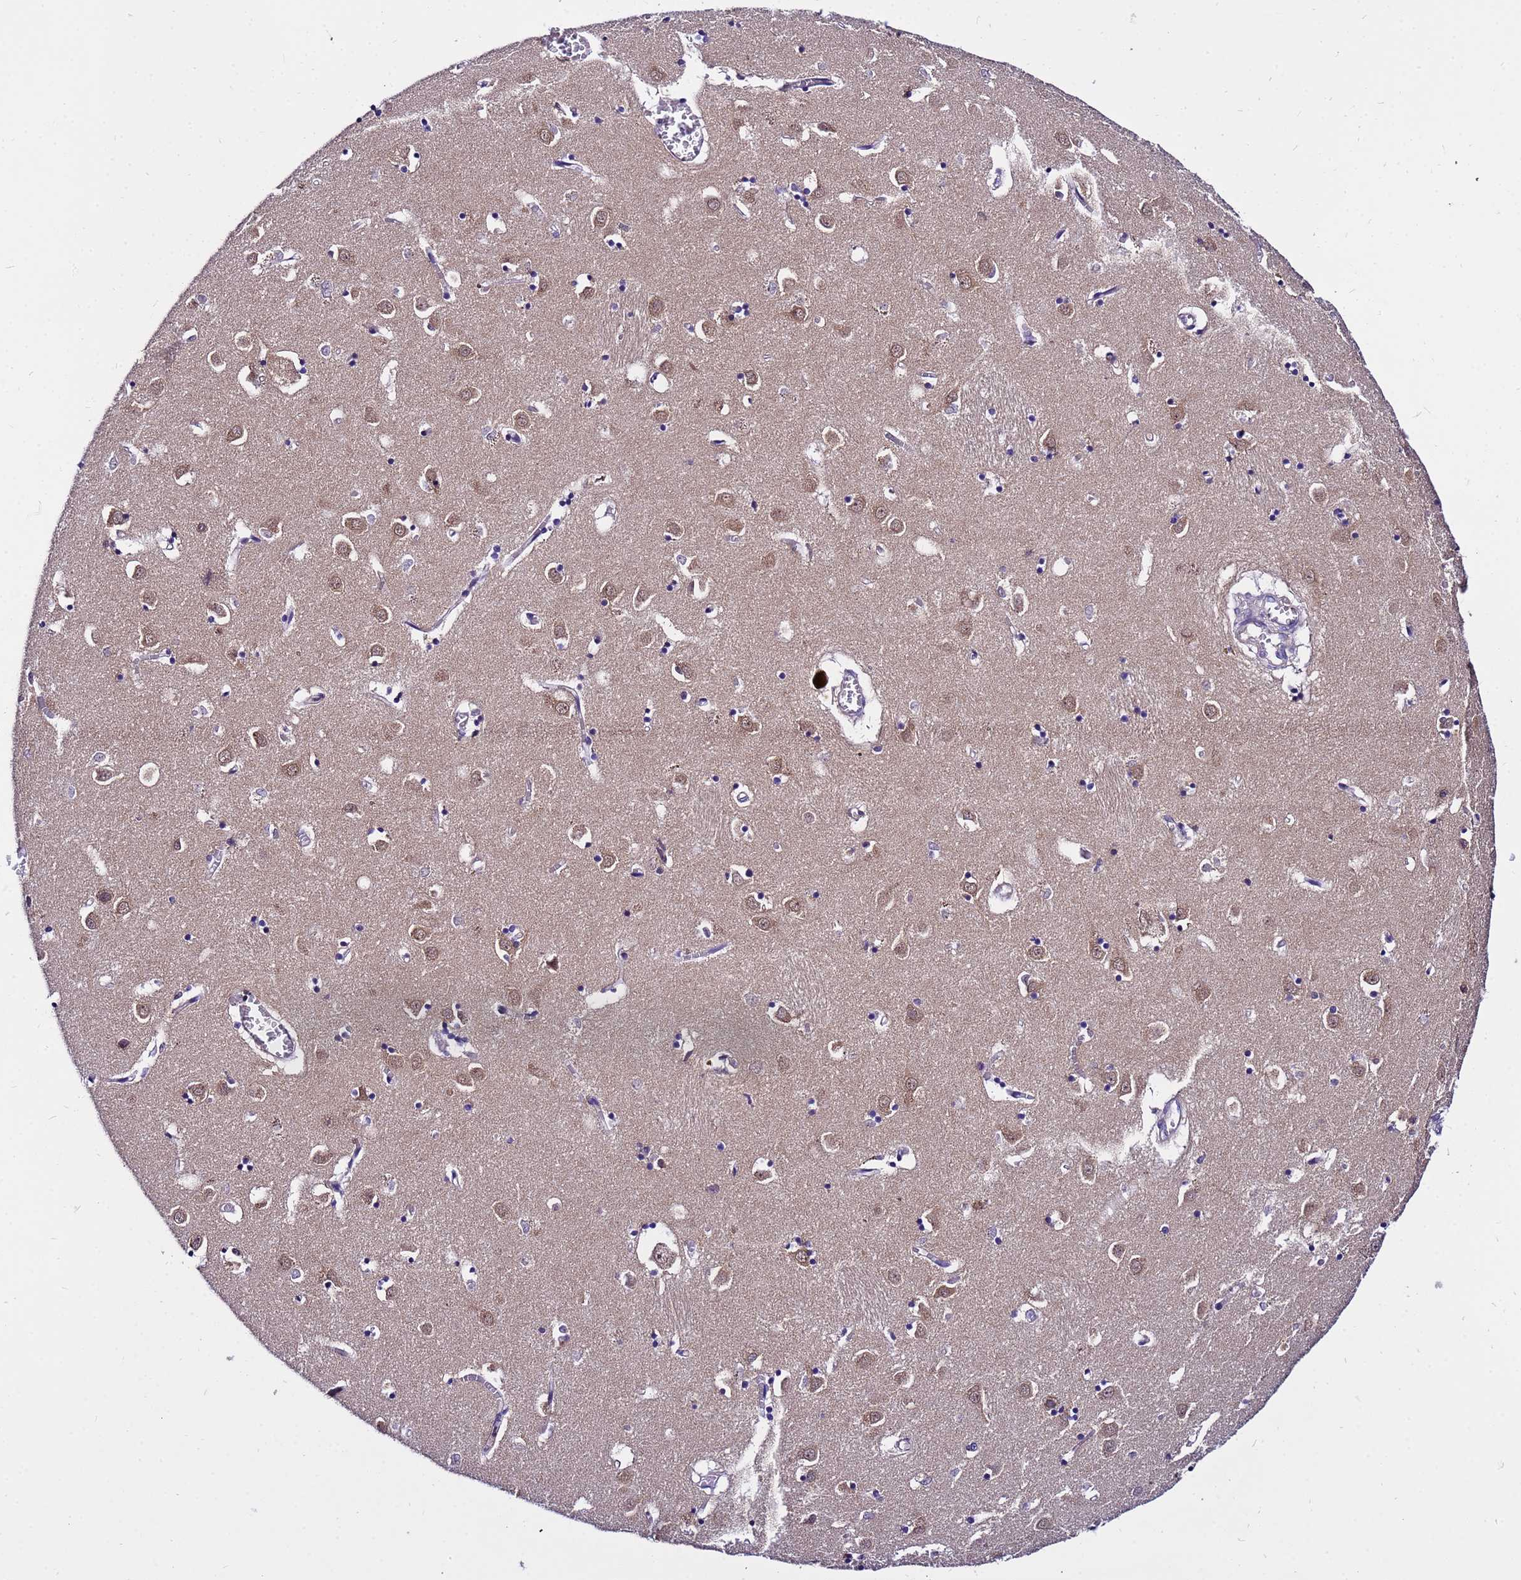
{"staining": {"intensity": "weak", "quantity": "<25%", "location": "cytoplasmic/membranous"}, "tissue": "caudate", "cell_type": "Glial cells", "image_type": "normal", "snomed": [{"axis": "morphology", "description": "Normal tissue, NOS"}, {"axis": "topography", "description": "Lateral ventricle wall"}], "caption": "IHC photomicrograph of normal human caudate stained for a protein (brown), which shows no positivity in glial cells.", "gene": "GET3", "patient": {"sex": "male", "age": 70}}